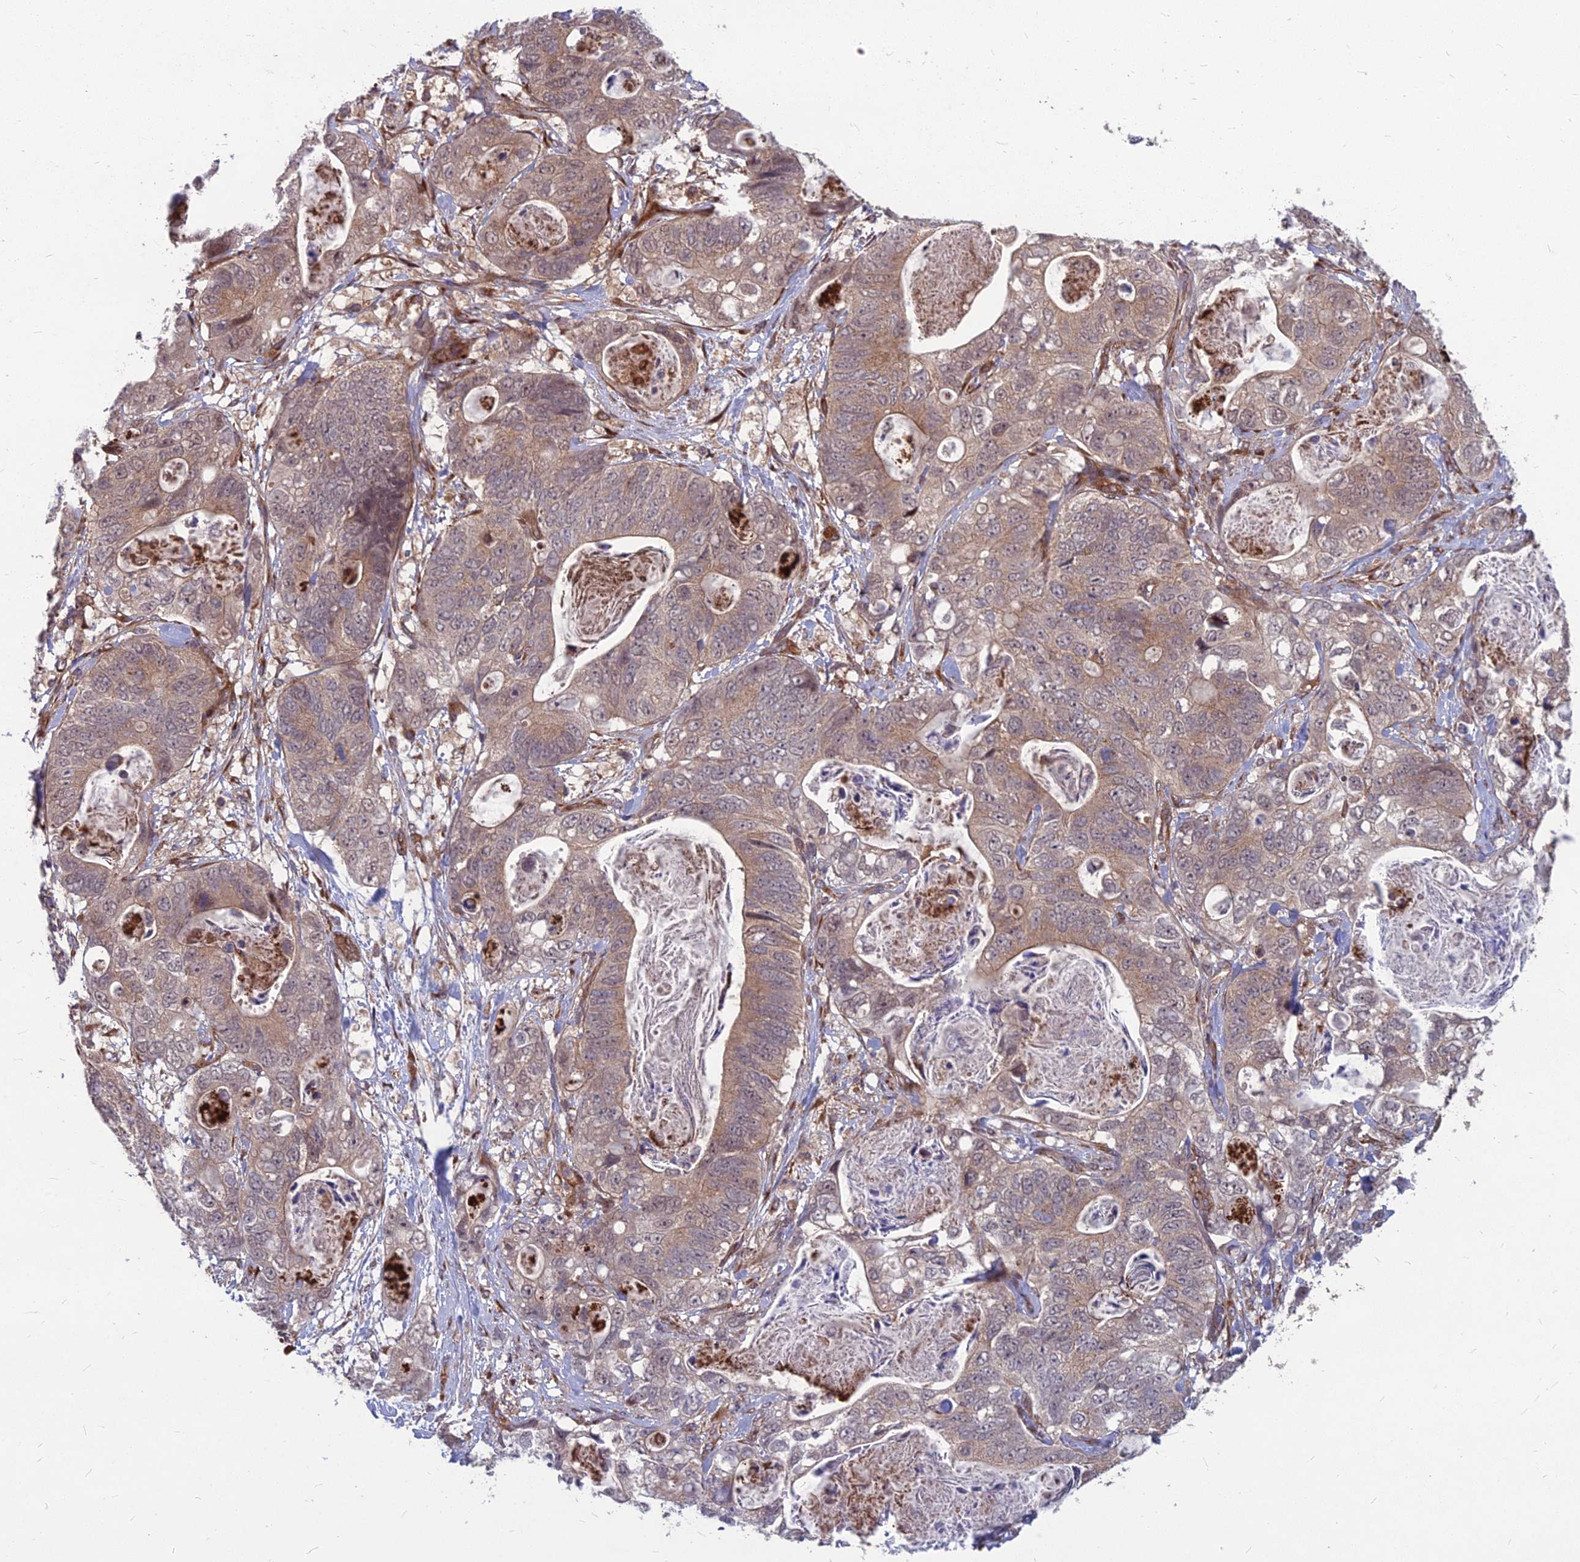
{"staining": {"intensity": "moderate", "quantity": "<25%", "location": "cytoplasmic/membranous"}, "tissue": "stomach cancer", "cell_type": "Tumor cells", "image_type": "cancer", "snomed": [{"axis": "morphology", "description": "Normal tissue, NOS"}, {"axis": "morphology", "description": "Adenocarcinoma, NOS"}, {"axis": "topography", "description": "Stomach"}], "caption": "Brown immunohistochemical staining in adenocarcinoma (stomach) shows moderate cytoplasmic/membranous staining in about <25% of tumor cells.", "gene": "MFSD8", "patient": {"sex": "female", "age": 89}}